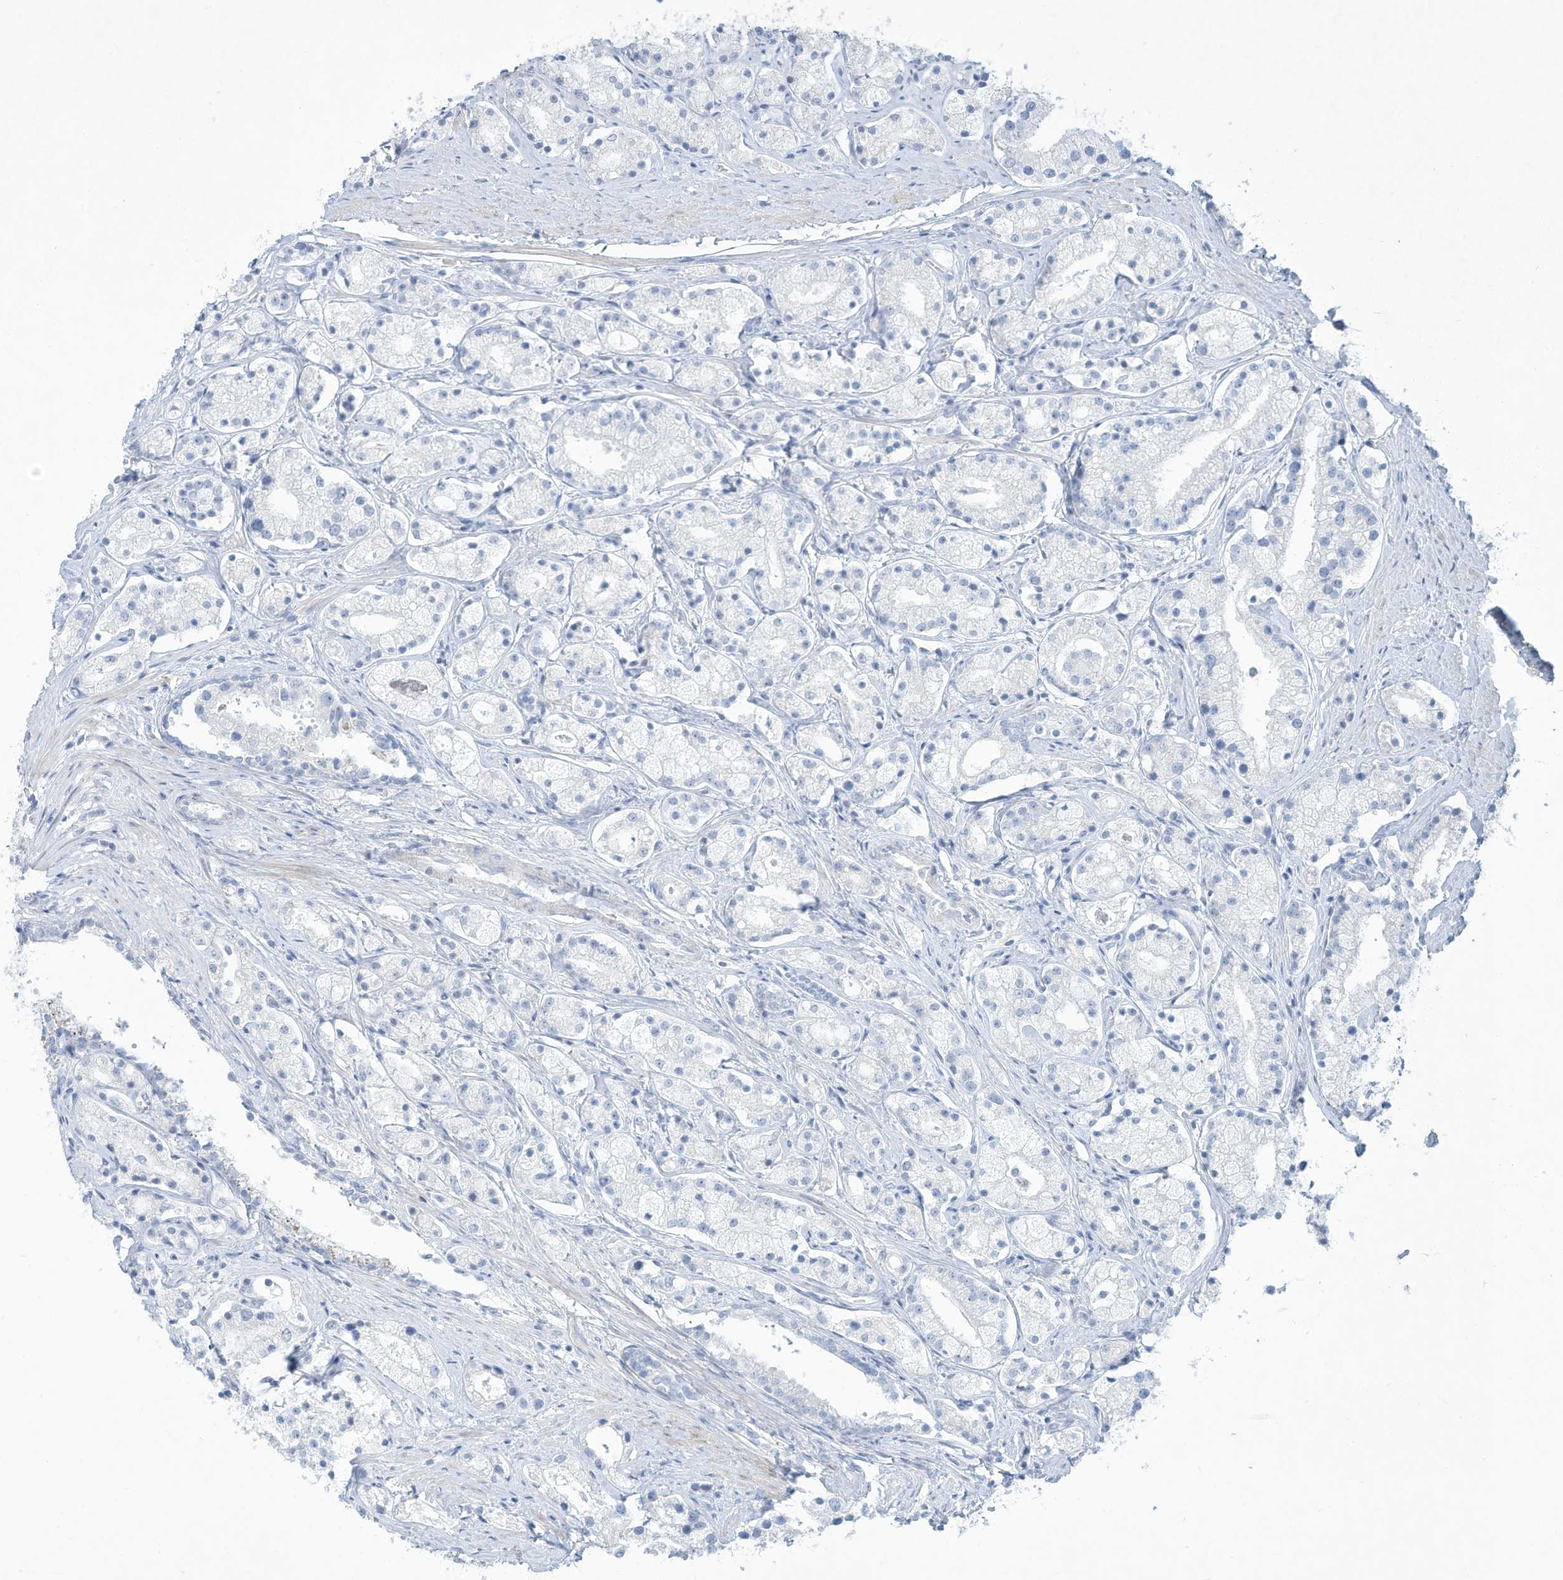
{"staining": {"intensity": "negative", "quantity": "none", "location": "none"}, "tissue": "prostate cancer", "cell_type": "Tumor cells", "image_type": "cancer", "snomed": [{"axis": "morphology", "description": "Adenocarcinoma, High grade"}, {"axis": "topography", "description": "Prostate"}], "caption": "The photomicrograph exhibits no staining of tumor cells in prostate cancer. (DAB immunohistochemistry with hematoxylin counter stain).", "gene": "PAX6", "patient": {"sex": "male", "age": 69}}